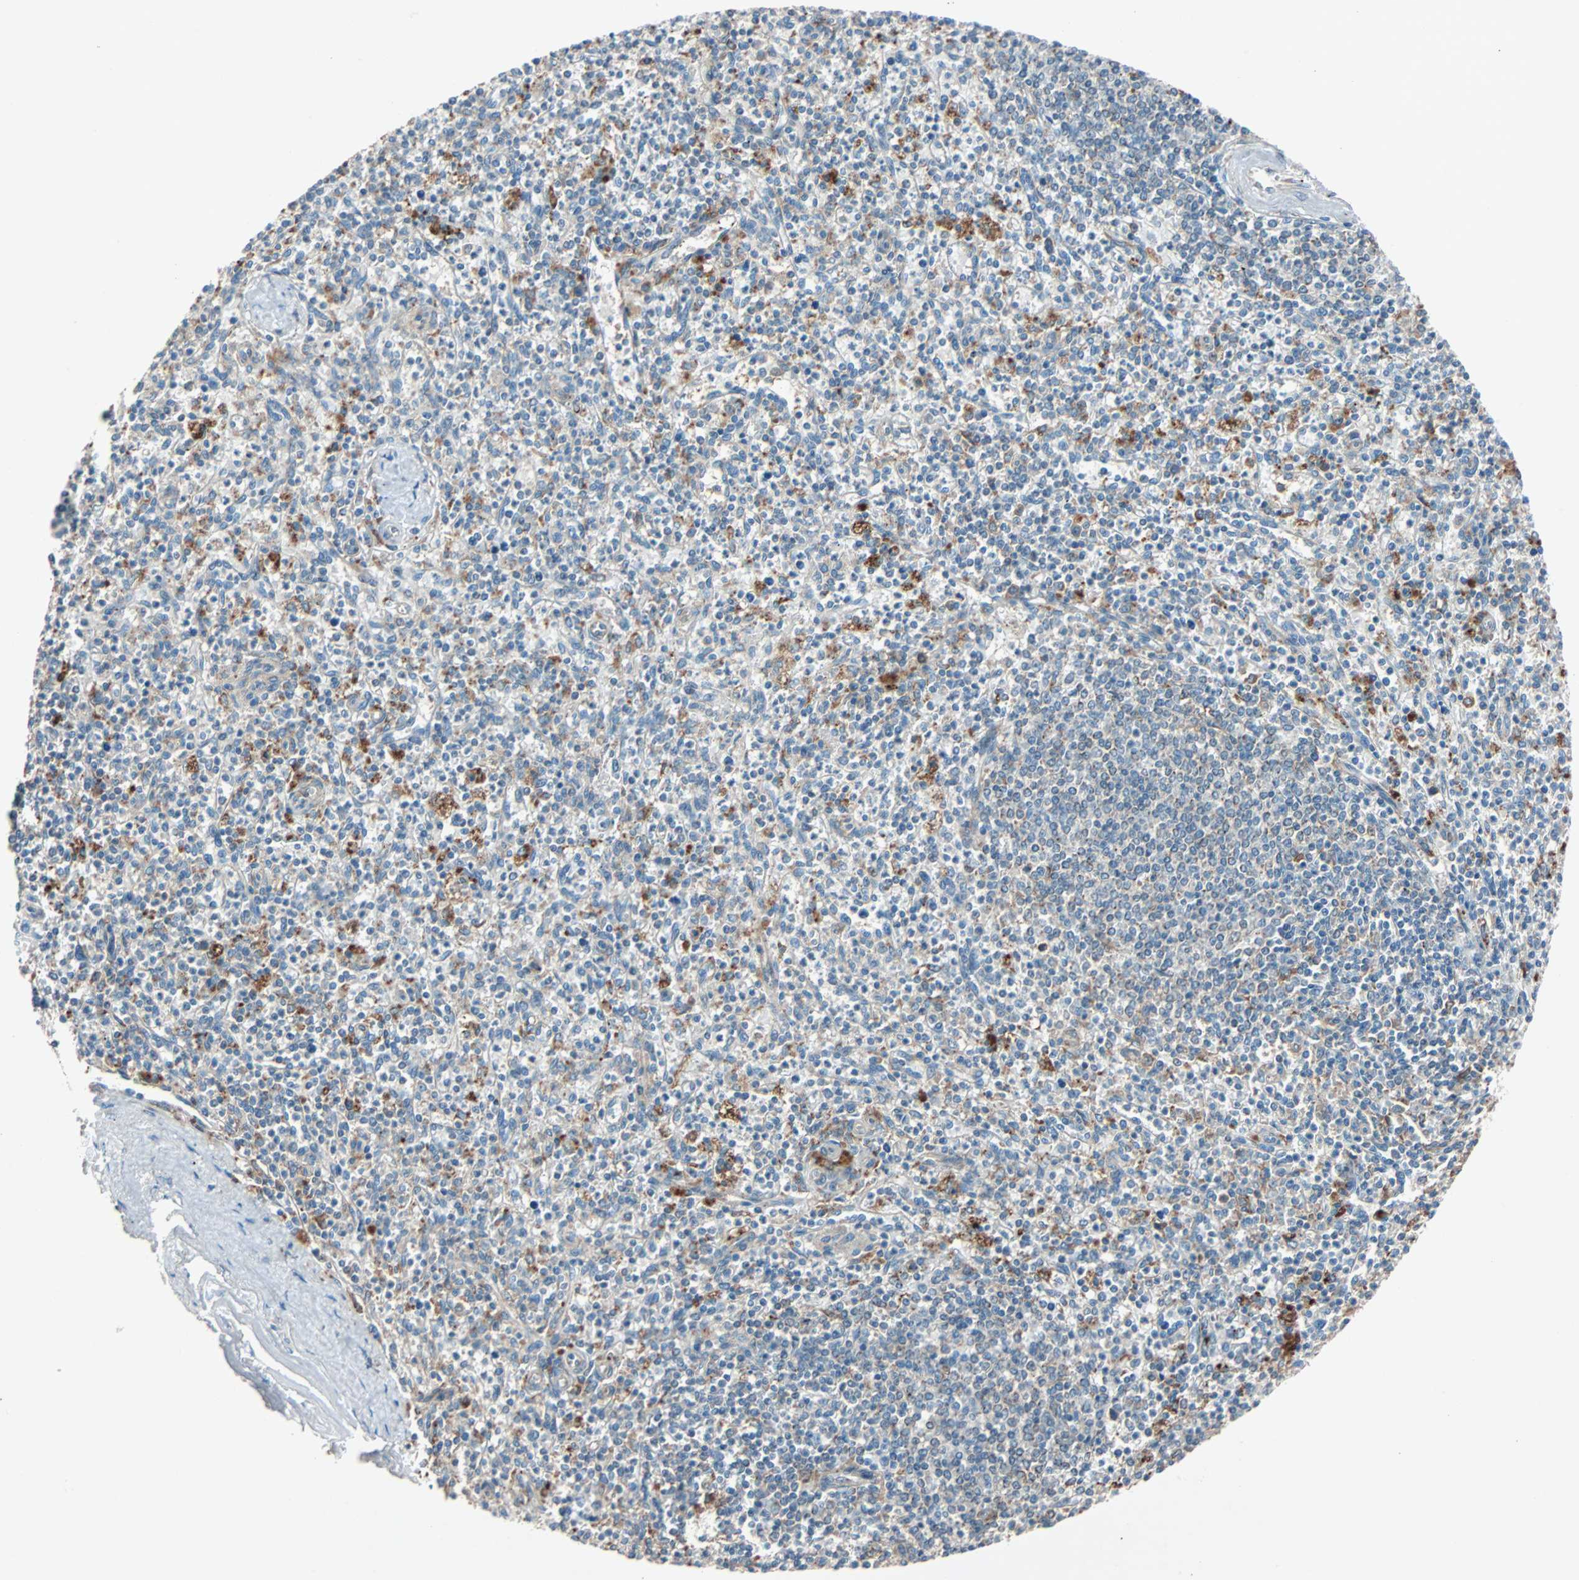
{"staining": {"intensity": "weak", "quantity": "<25%", "location": "cytoplasmic/membranous"}, "tissue": "spleen", "cell_type": "Cells in red pulp", "image_type": "normal", "snomed": [{"axis": "morphology", "description": "Normal tissue, NOS"}, {"axis": "topography", "description": "Spleen"}], "caption": "A high-resolution image shows immunohistochemistry staining of unremarkable spleen, which displays no significant expression in cells in red pulp. The staining was performed using DAB (3,3'-diaminobenzidine) to visualize the protein expression in brown, while the nuclei were stained in blue with hematoxylin (Magnification: 20x).", "gene": "PHYH", "patient": {"sex": "male", "age": 72}}